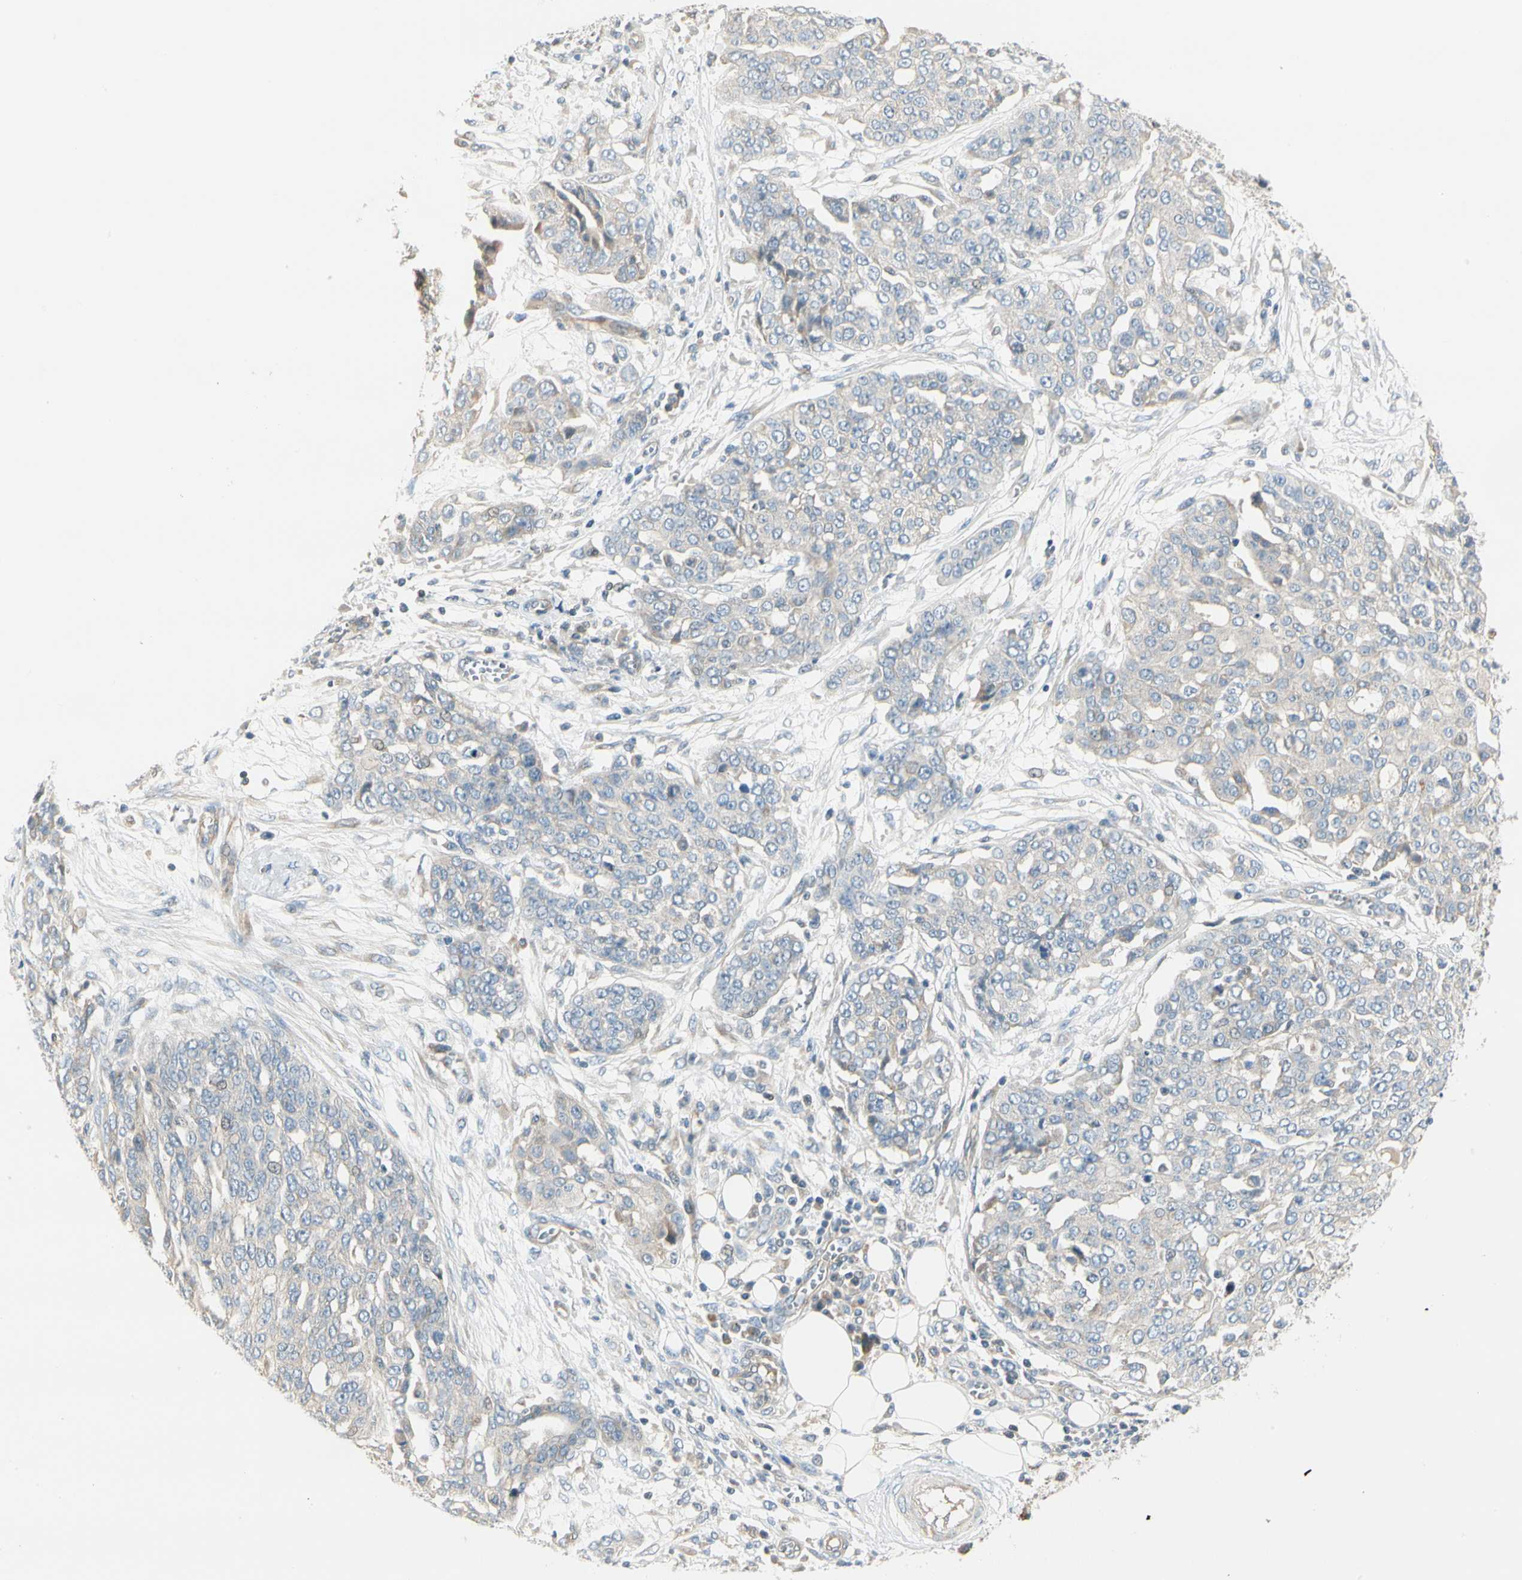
{"staining": {"intensity": "negative", "quantity": "none", "location": "none"}, "tissue": "ovarian cancer", "cell_type": "Tumor cells", "image_type": "cancer", "snomed": [{"axis": "morphology", "description": "Cystadenocarcinoma, serous, NOS"}, {"axis": "topography", "description": "Soft tissue"}, {"axis": "topography", "description": "Ovary"}], "caption": "Tumor cells are negative for protein expression in human ovarian serous cystadenocarcinoma.", "gene": "ADGRA3", "patient": {"sex": "female", "age": 57}}